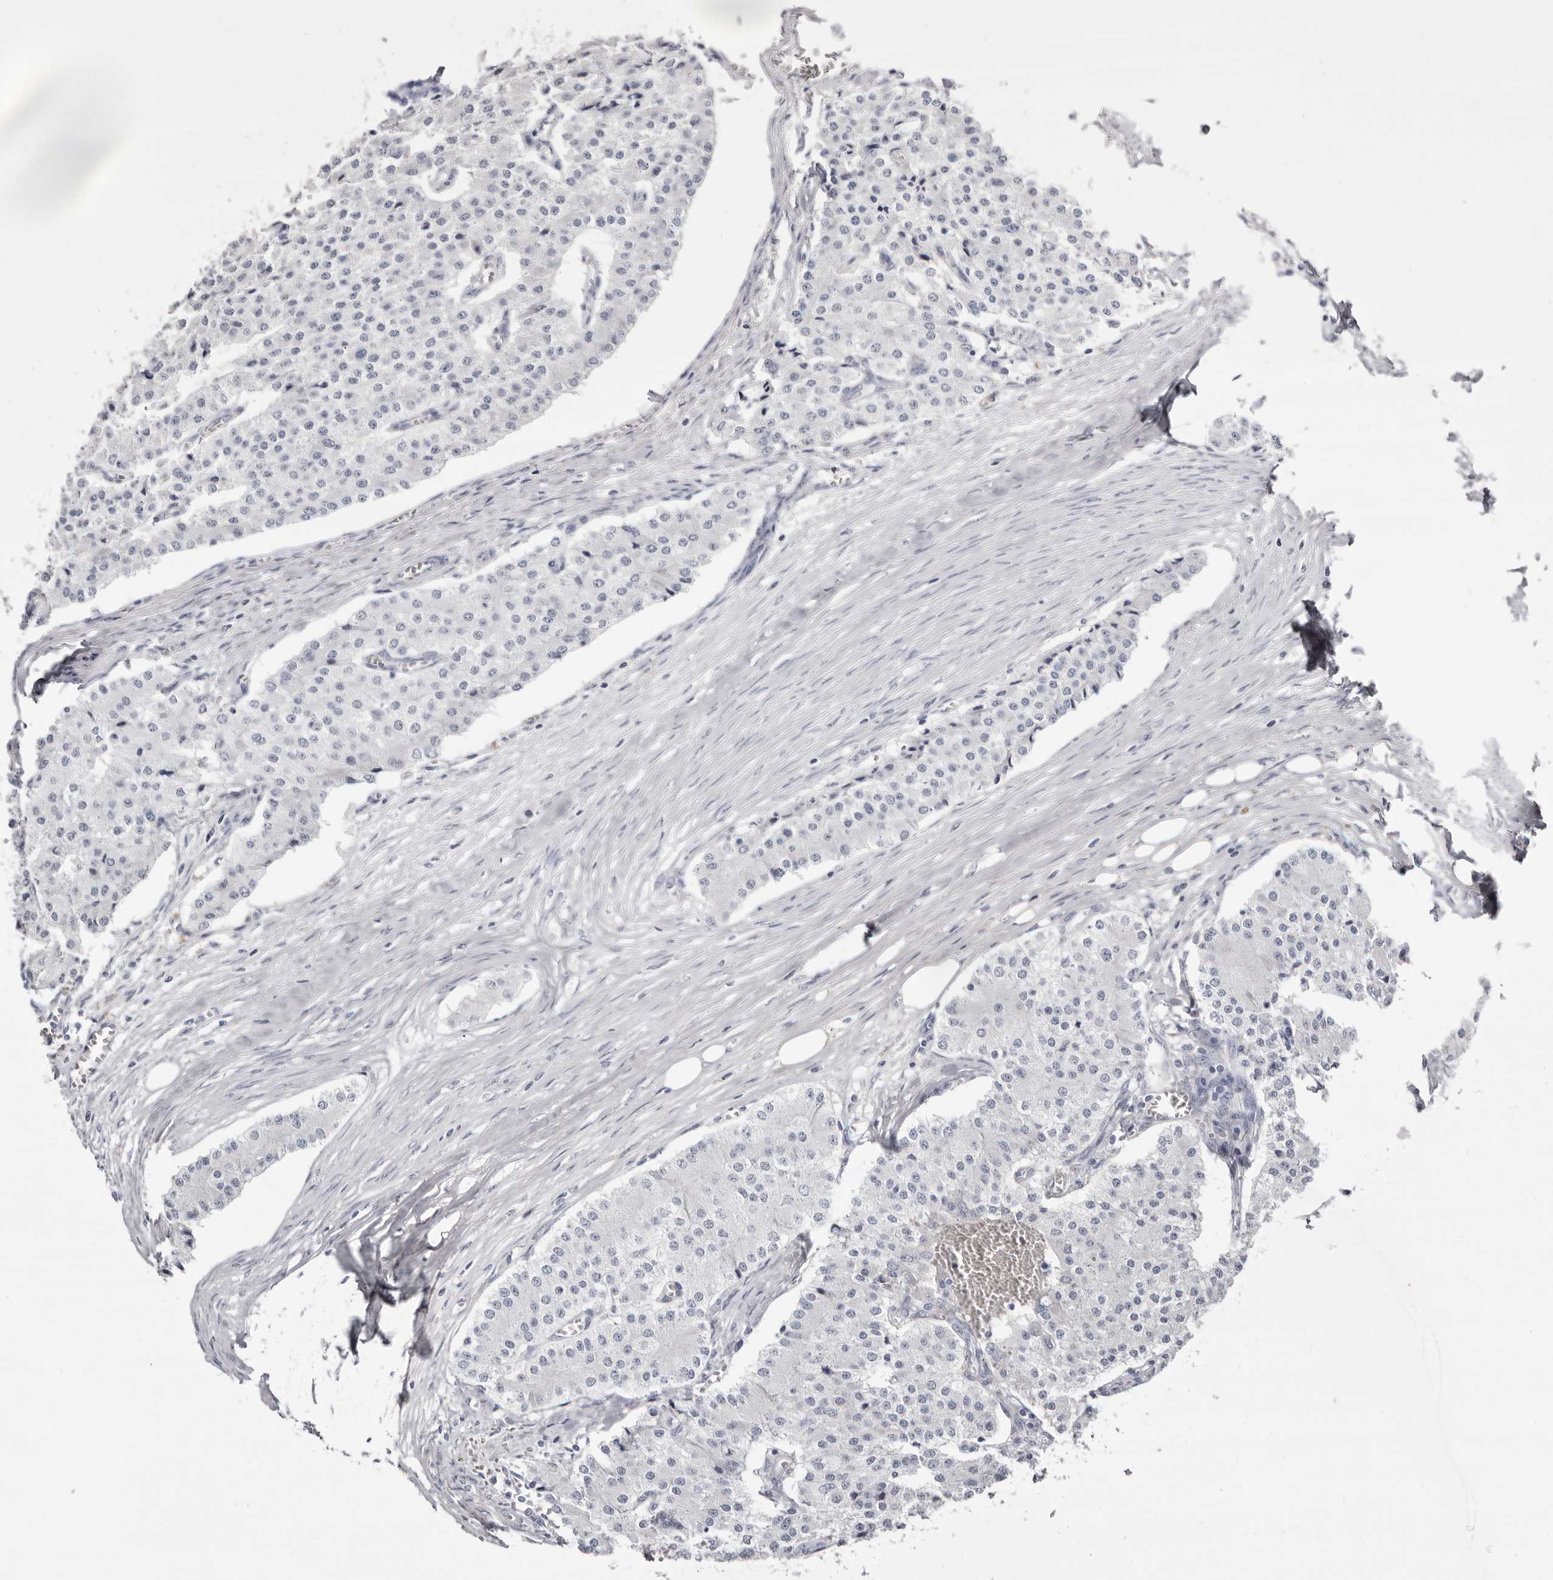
{"staining": {"intensity": "negative", "quantity": "none", "location": "none"}, "tissue": "carcinoid", "cell_type": "Tumor cells", "image_type": "cancer", "snomed": [{"axis": "morphology", "description": "Carcinoid, malignant, NOS"}, {"axis": "topography", "description": "Colon"}], "caption": "An IHC histopathology image of carcinoid is shown. There is no staining in tumor cells of carcinoid.", "gene": "LPO", "patient": {"sex": "female", "age": 52}}